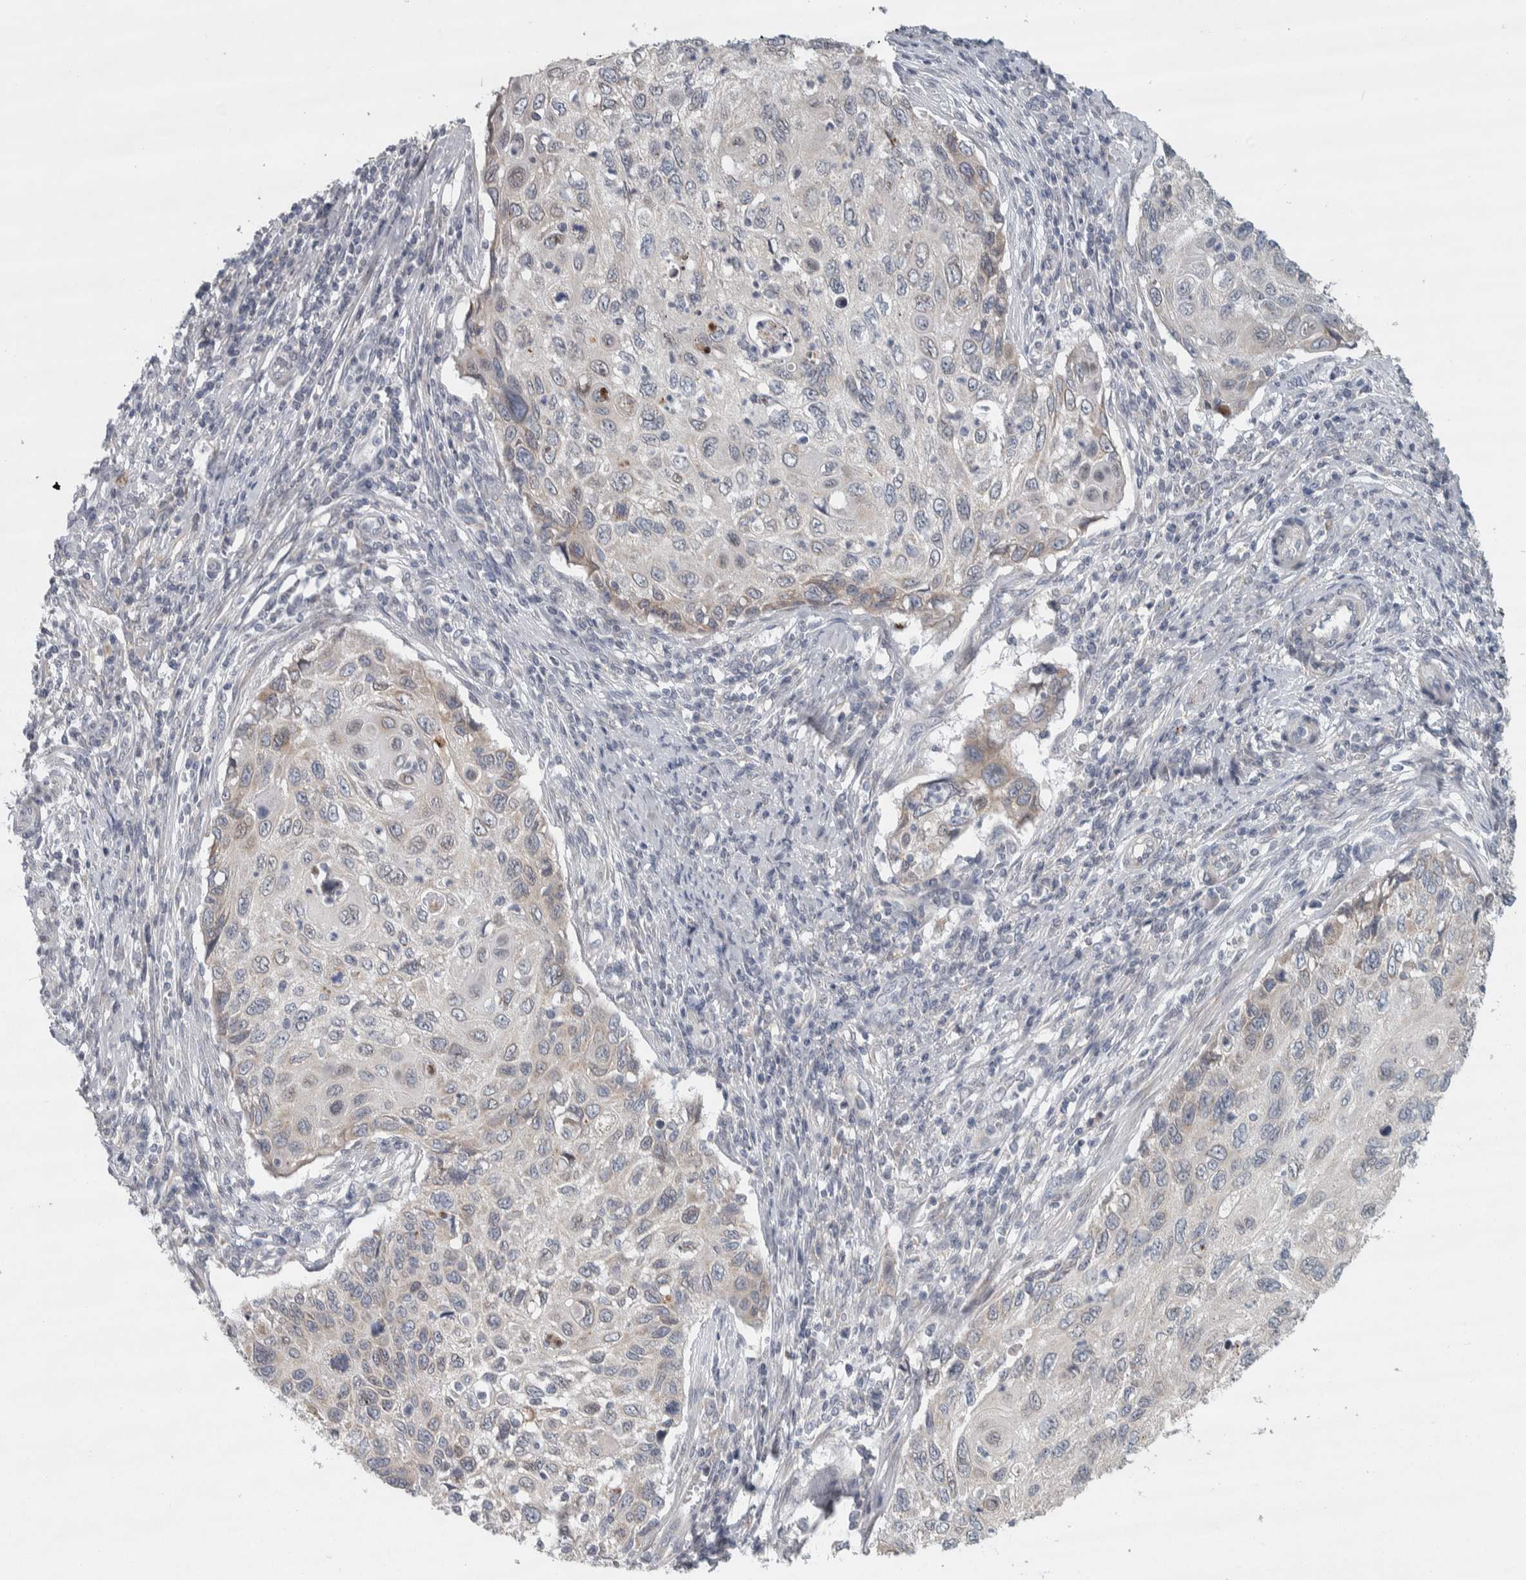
{"staining": {"intensity": "weak", "quantity": "<25%", "location": "cytoplasmic/membranous"}, "tissue": "cervical cancer", "cell_type": "Tumor cells", "image_type": "cancer", "snomed": [{"axis": "morphology", "description": "Squamous cell carcinoma, NOS"}, {"axis": "topography", "description": "Cervix"}], "caption": "Tumor cells show no significant protein expression in squamous cell carcinoma (cervical).", "gene": "SIGMAR1", "patient": {"sex": "female", "age": 70}}